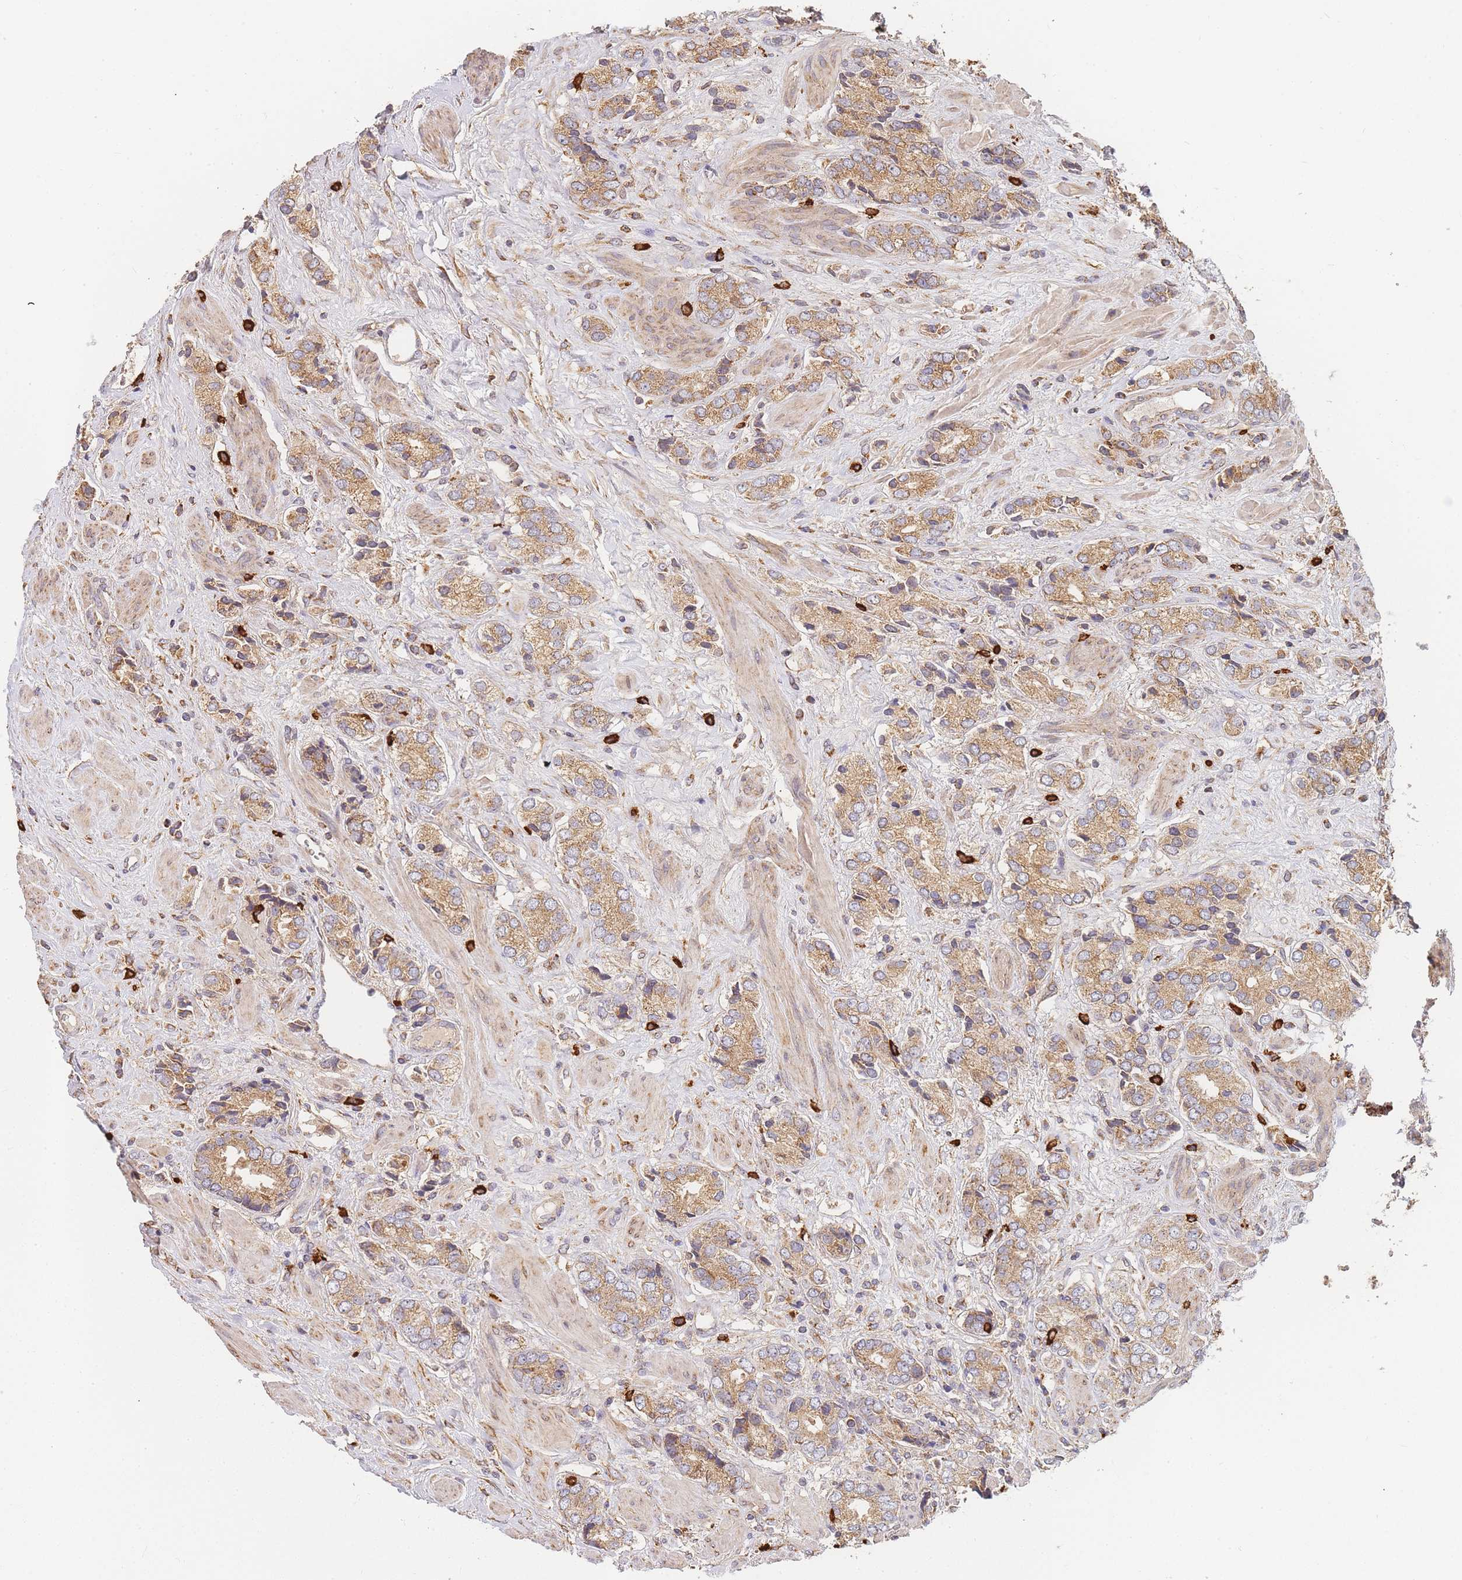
{"staining": {"intensity": "moderate", "quantity": ">75%", "location": "cytoplasmic/membranous"}, "tissue": "prostate cancer", "cell_type": "Tumor cells", "image_type": "cancer", "snomed": [{"axis": "morphology", "description": "Adenocarcinoma, High grade"}, {"axis": "topography", "description": "Prostate and seminal vesicle, NOS"}], "caption": "Adenocarcinoma (high-grade) (prostate) tissue demonstrates moderate cytoplasmic/membranous staining in about >75% of tumor cells, visualized by immunohistochemistry.", "gene": "ADCY9", "patient": {"sex": "male", "age": 64}}